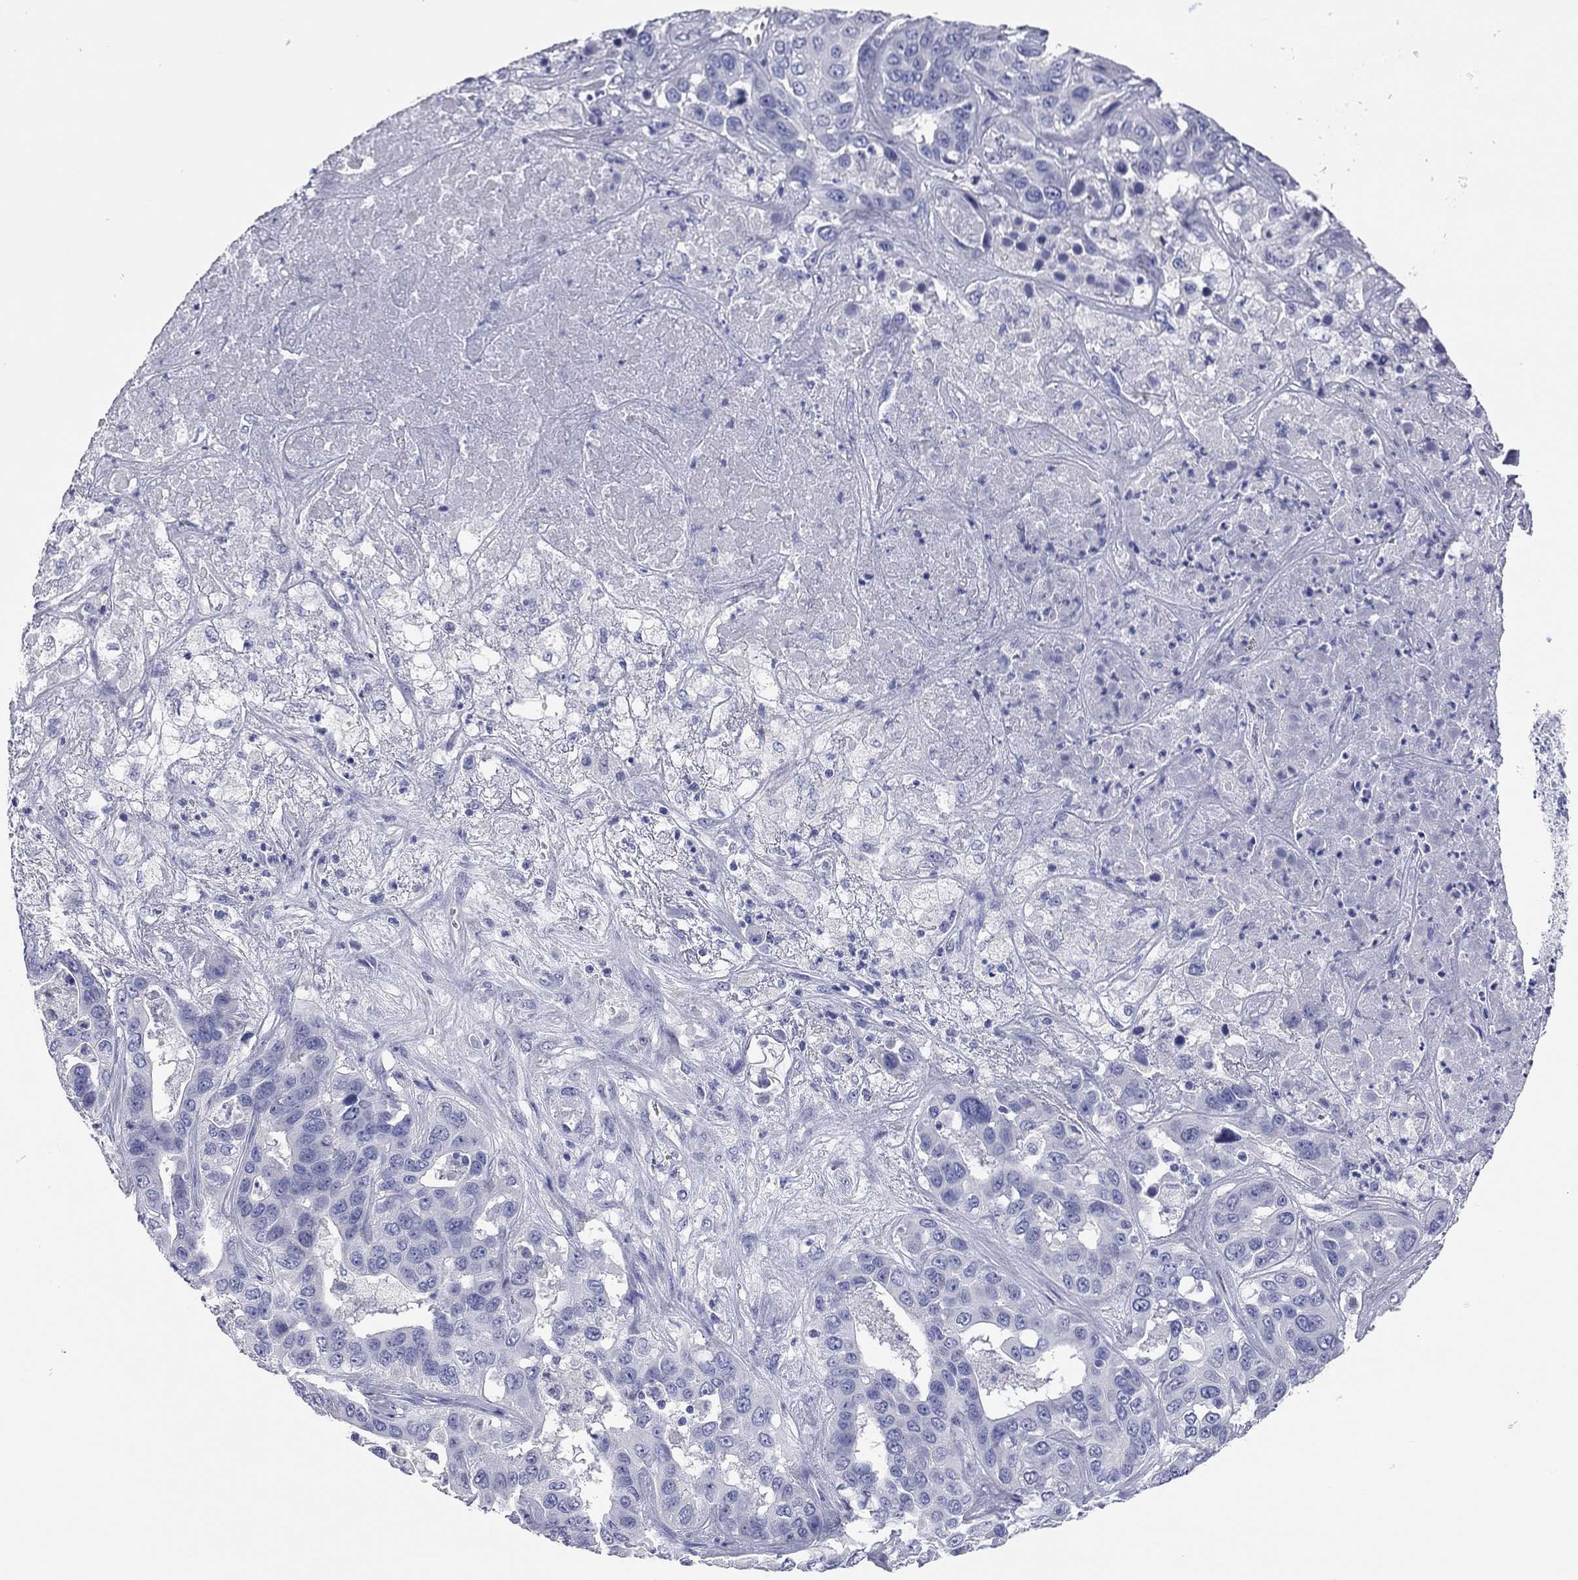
{"staining": {"intensity": "negative", "quantity": "none", "location": "none"}, "tissue": "liver cancer", "cell_type": "Tumor cells", "image_type": "cancer", "snomed": [{"axis": "morphology", "description": "Cholangiocarcinoma"}, {"axis": "topography", "description": "Liver"}], "caption": "Immunohistochemical staining of human cholangiocarcinoma (liver) exhibits no significant positivity in tumor cells.", "gene": "TMEM221", "patient": {"sex": "female", "age": 52}}